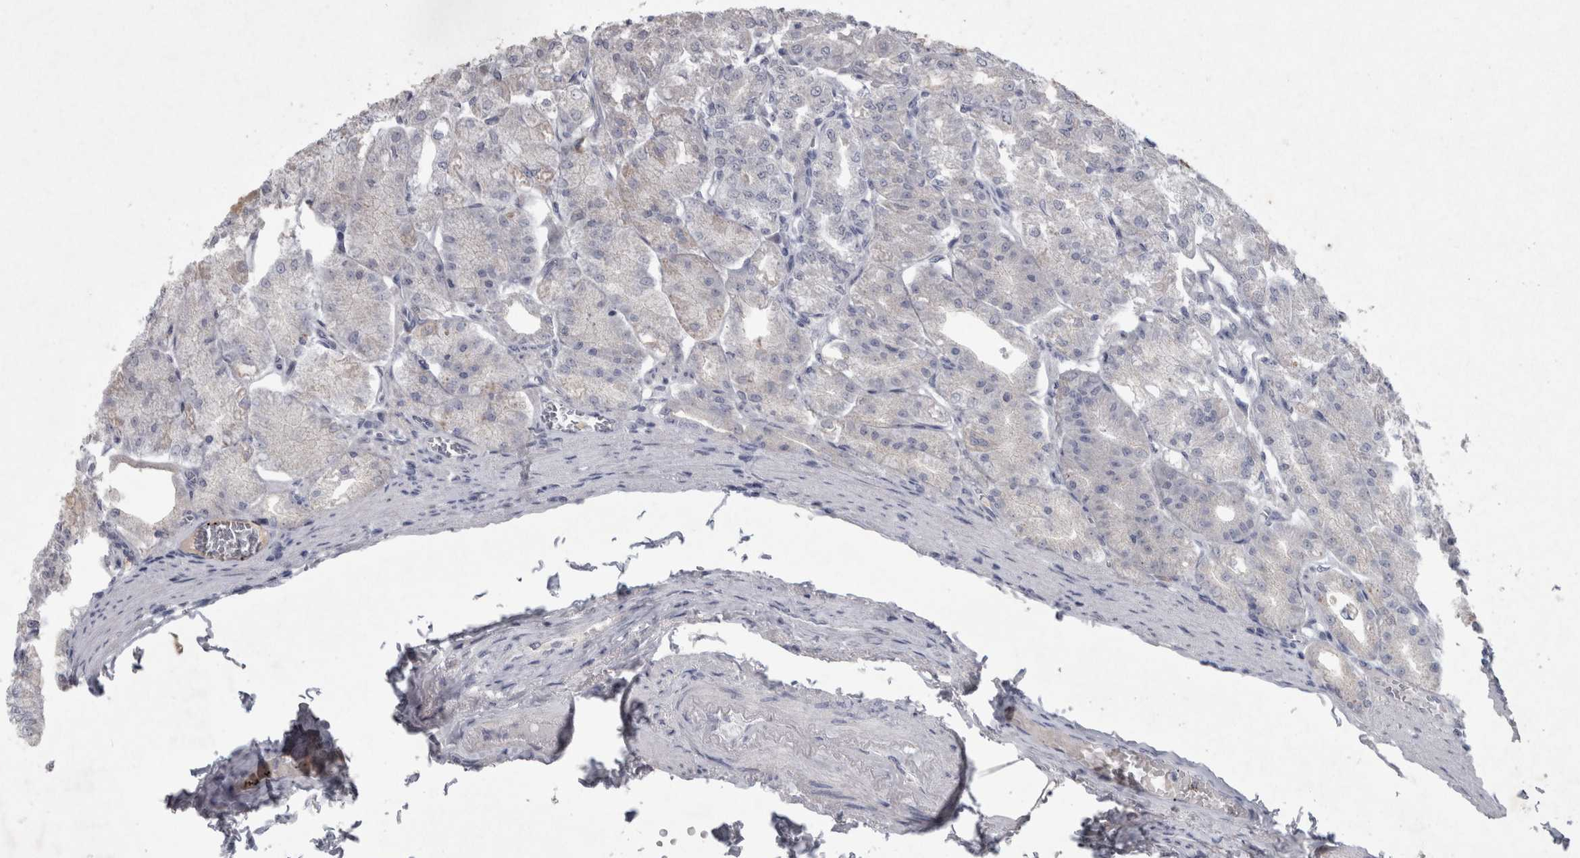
{"staining": {"intensity": "moderate", "quantity": "<25%", "location": "nuclear"}, "tissue": "stomach", "cell_type": "Glandular cells", "image_type": "normal", "snomed": [{"axis": "morphology", "description": "Normal tissue, NOS"}, {"axis": "topography", "description": "Stomach, lower"}], "caption": "Immunohistochemistry (IHC) (DAB (3,3'-diaminobenzidine)) staining of normal human stomach shows moderate nuclear protein staining in approximately <25% of glandular cells. (brown staining indicates protein expression, while blue staining denotes nuclei).", "gene": "PDX1", "patient": {"sex": "male", "age": 71}}